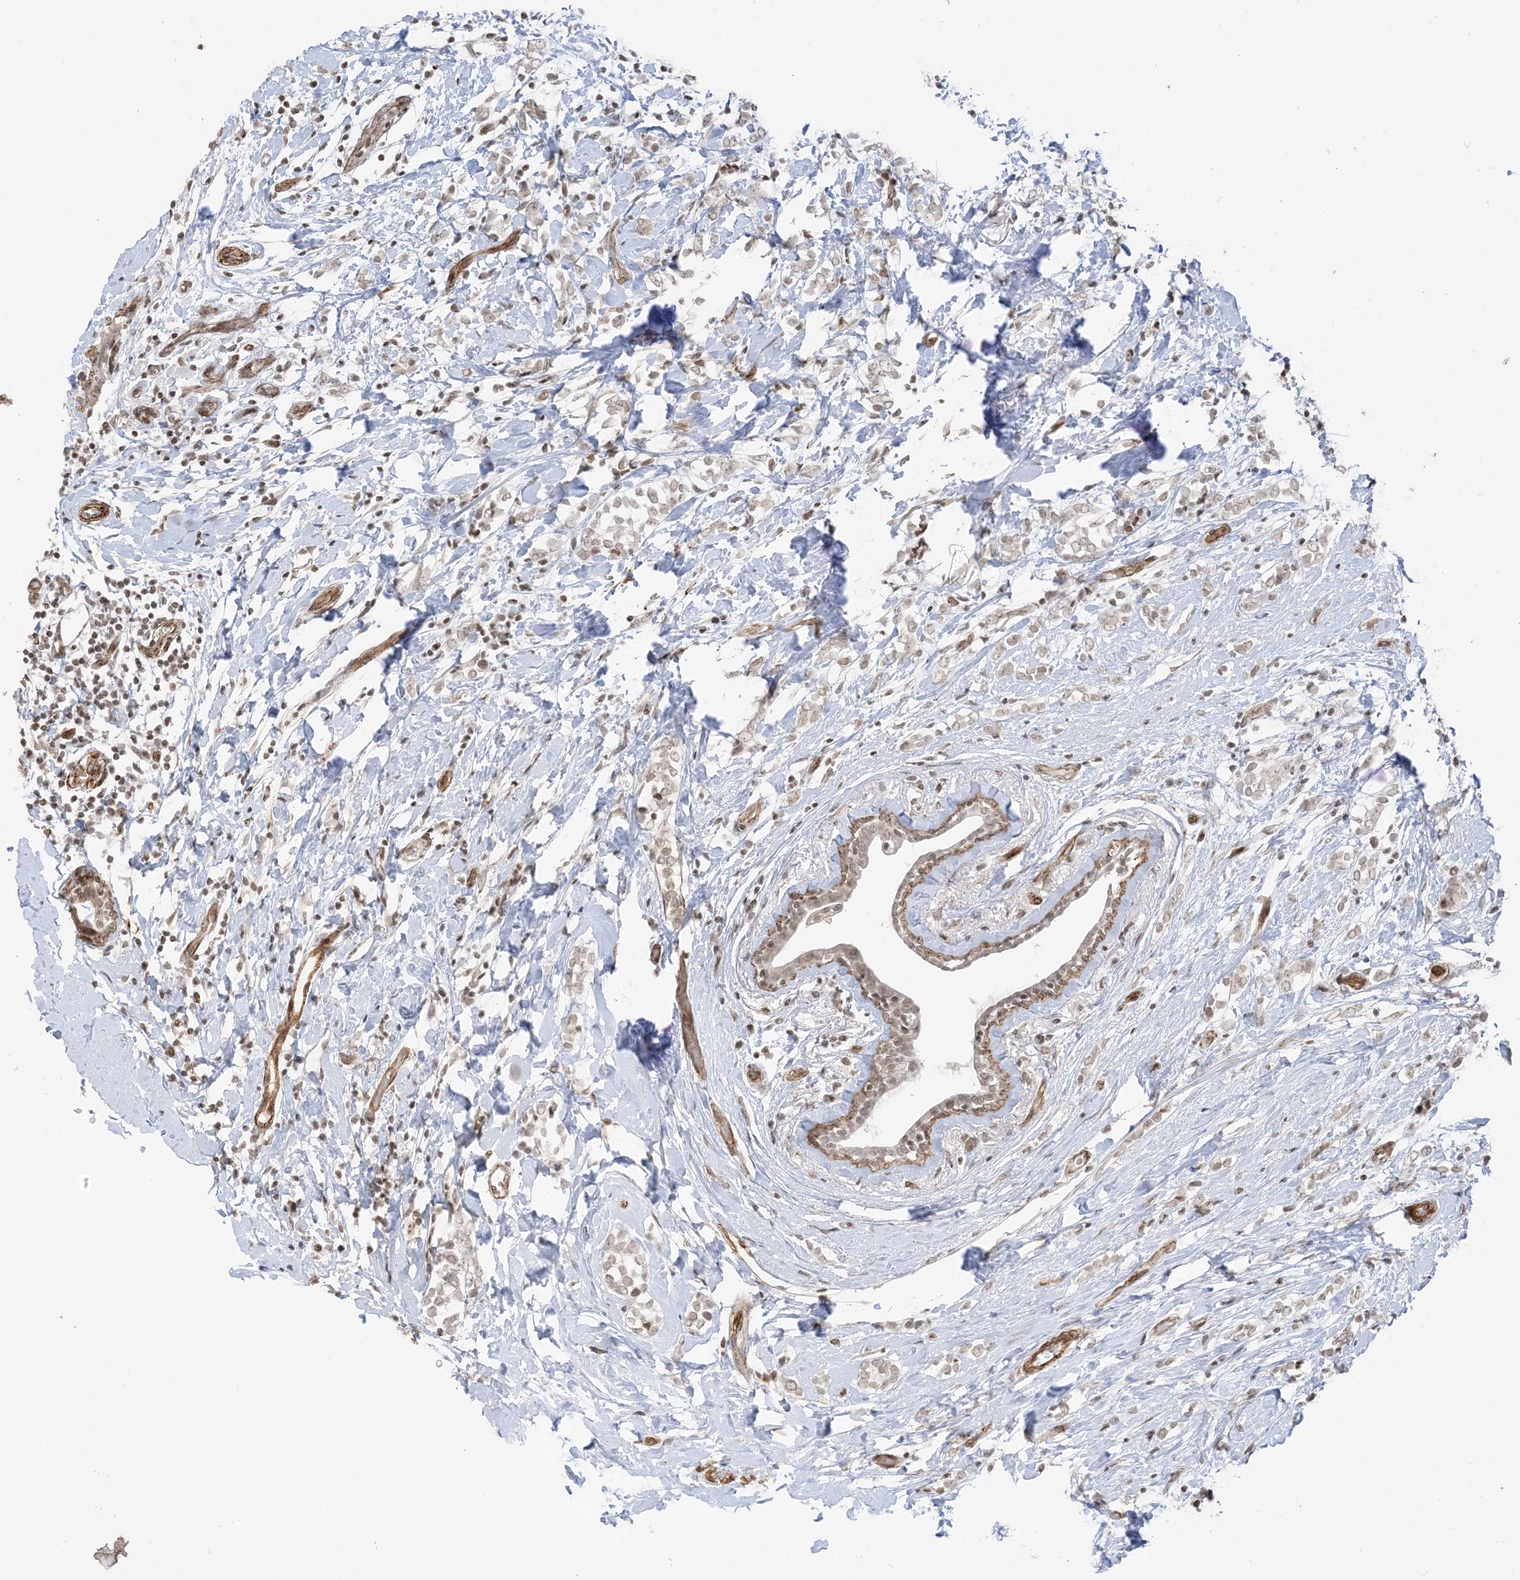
{"staining": {"intensity": "weak", "quantity": ">75%", "location": "nuclear"}, "tissue": "breast cancer", "cell_type": "Tumor cells", "image_type": "cancer", "snomed": [{"axis": "morphology", "description": "Normal tissue, NOS"}, {"axis": "morphology", "description": "Lobular carcinoma"}, {"axis": "topography", "description": "Breast"}], "caption": "An IHC image of neoplastic tissue is shown. Protein staining in brown highlights weak nuclear positivity in breast cancer (lobular carcinoma) within tumor cells. (DAB (3,3'-diaminobenzidine) IHC, brown staining for protein, blue staining for nuclei).", "gene": "METAP1D", "patient": {"sex": "female", "age": 47}}